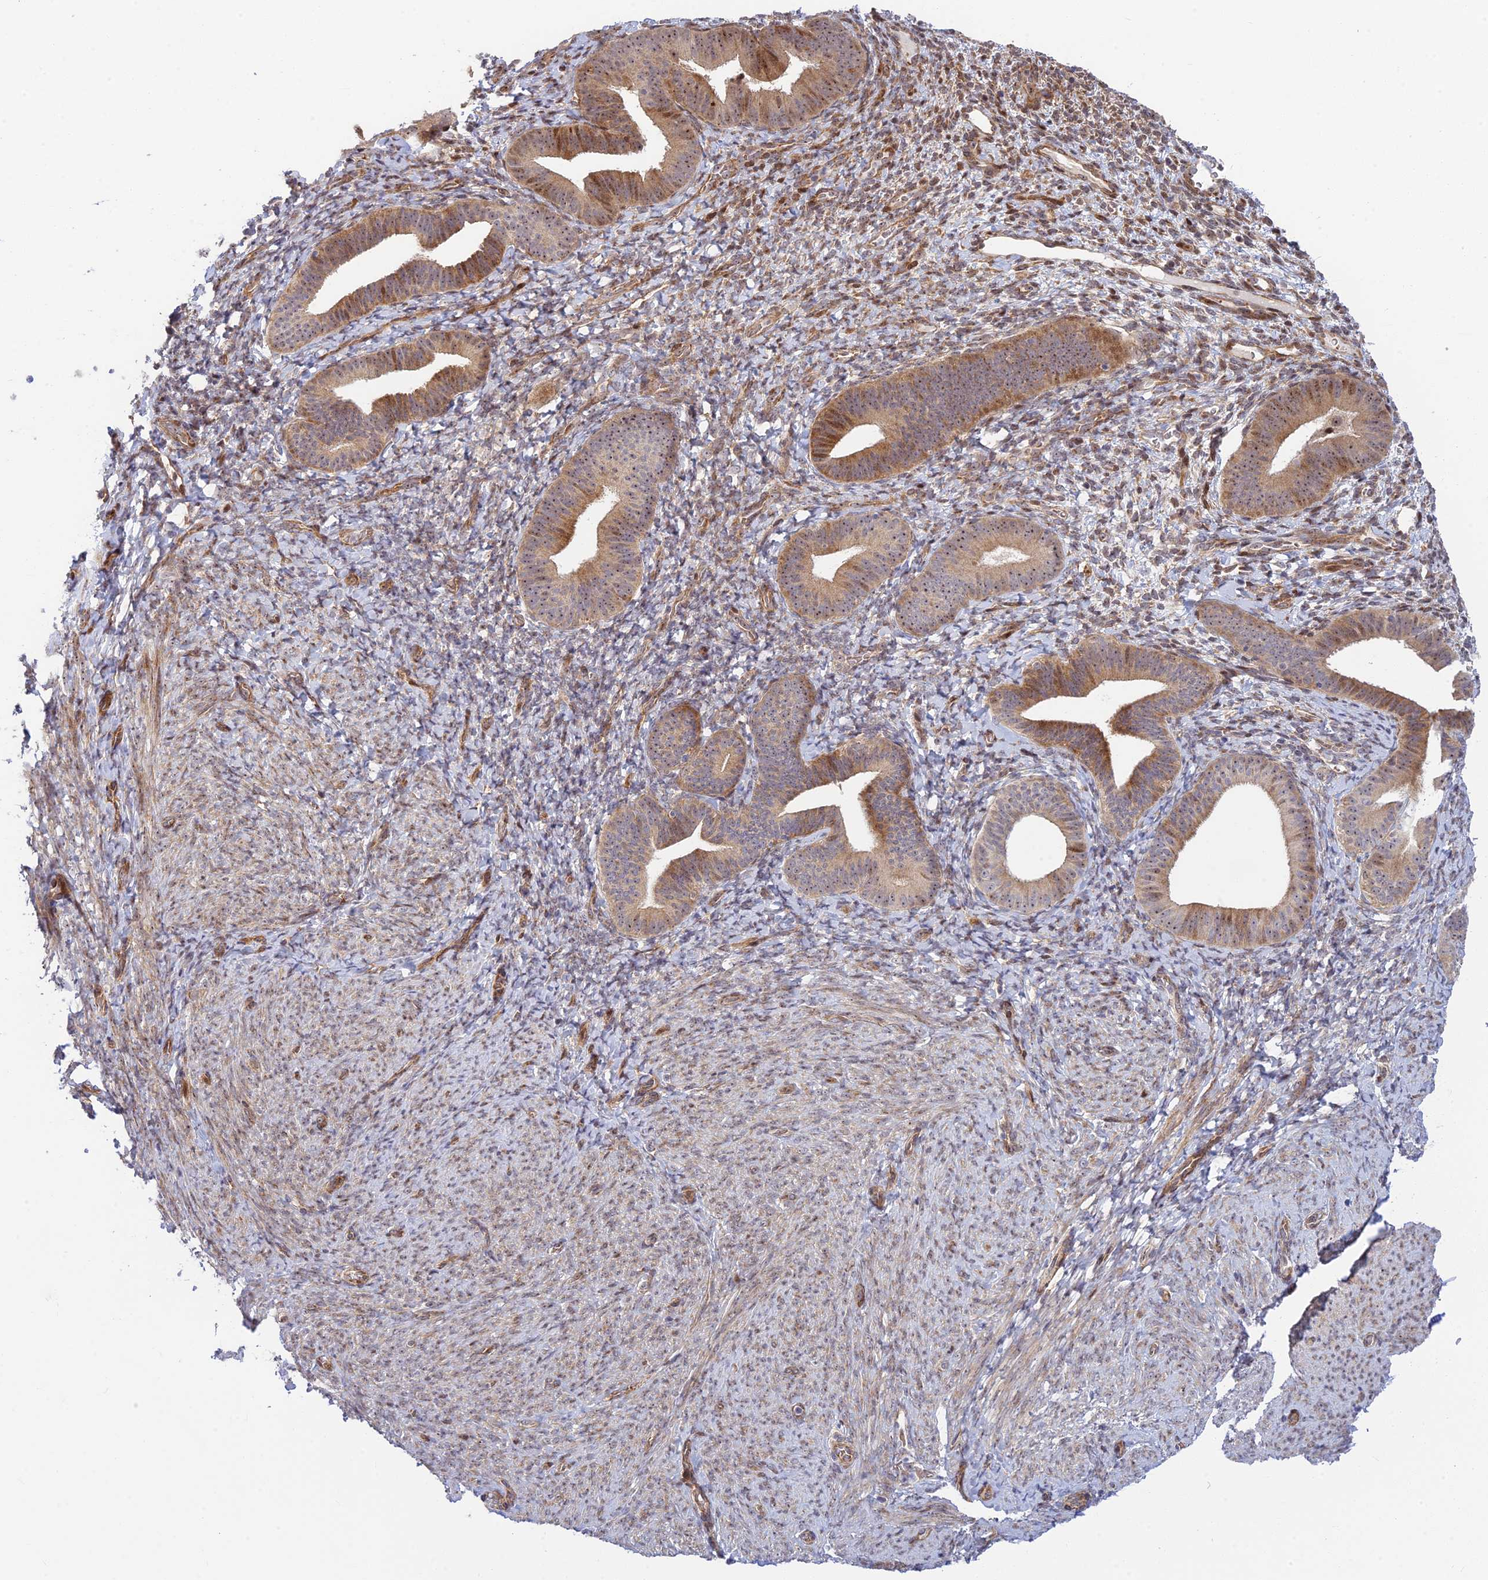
{"staining": {"intensity": "moderate", "quantity": "<25%", "location": "nuclear"}, "tissue": "endometrium", "cell_type": "Cells in endometrial stroma", "image_type": "normal", "snomed": [{"axis": "morphology", "description": "Normal tissue, NOS"}, {"axis": "topography", "description": "Endometrium"}], "caption": "A brown stain shows moderate nuclear expression of a protein in cells in endometrial stroma of benign human endometrium. (Brightfield microscopy of DAB IHC at high magnification).", "gene": "UFSP2", "patient": {"sex": "female", "age": 65}}